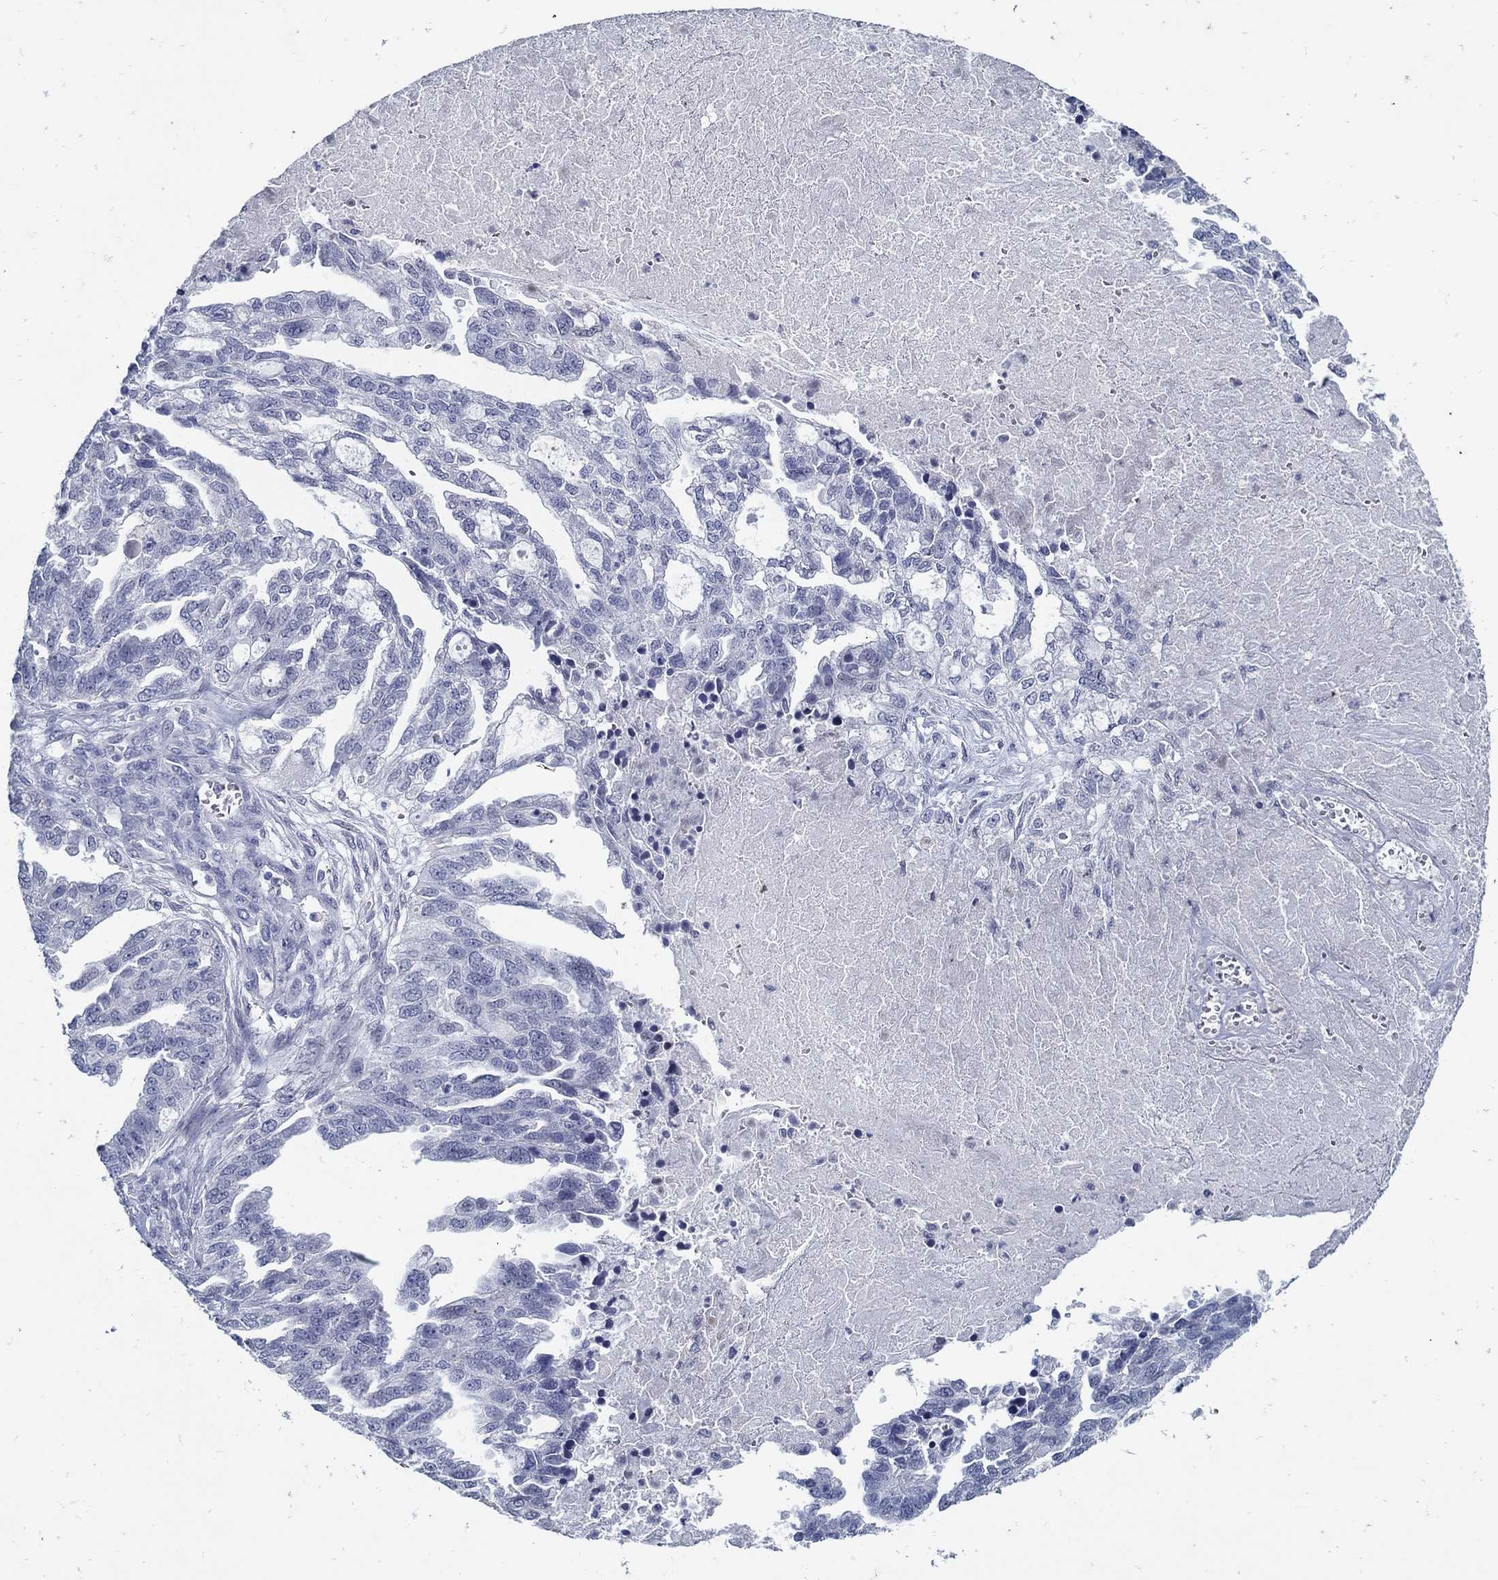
{"staining": {"intensity": "negative", "quantity": "none", "location": "none"}, "tissue": "ovarian cancer", "cell_type": "Tumor cells", "image_type": "cancer", "snomed": [{"axis": "morphology", "description": "Cystadenocarcinoma, serous, NOS"}, {"axis": "topography", "description": "Ovary"}], "caption": "Immunohistochemistry (IHC) of ovarian cancer (serous cystadenocarcinoma) demonstrates no staining in tumor cells.", "gene": "USP29", "patient": {"sex": "female", "age": 51}}